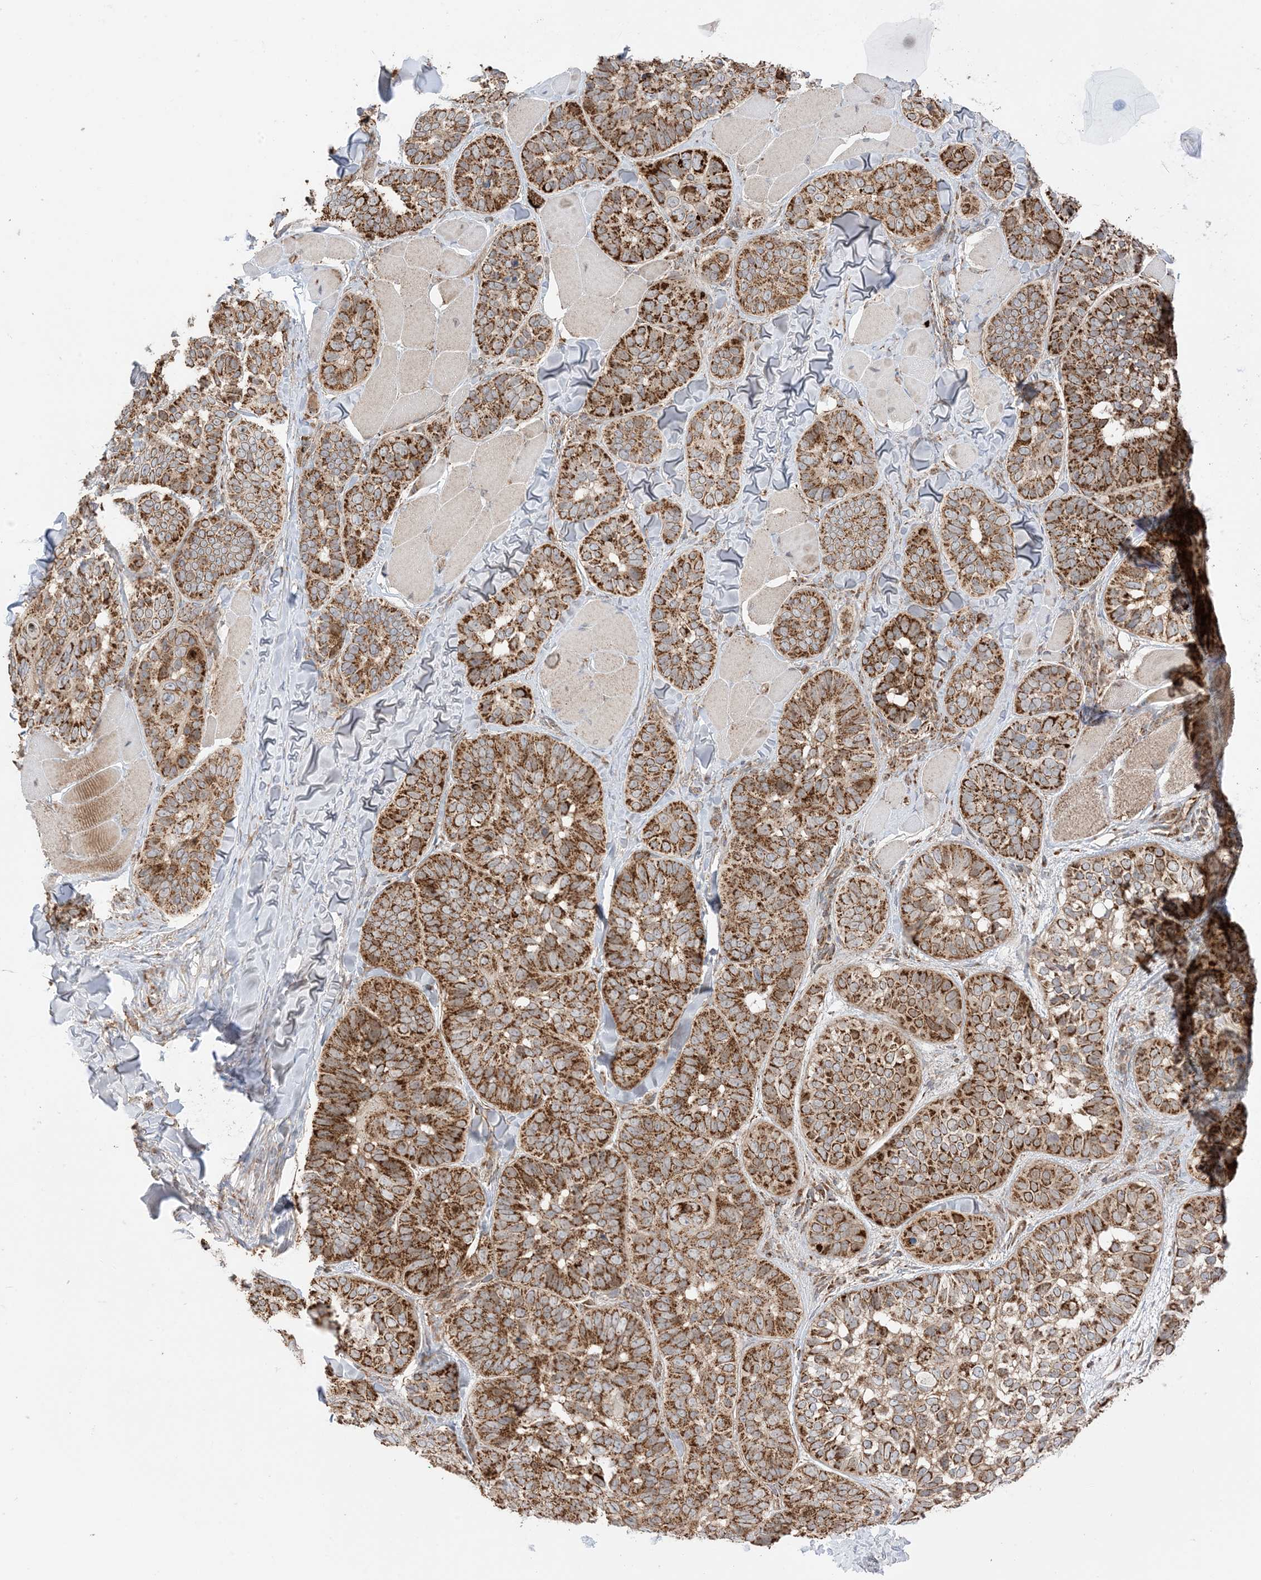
{"staining": {"intensity": "strong", "quantity": ">75%", "location": "cytoplasmic/membranous"}, "tissue": "skin cancer", "cell_type": "Tumor cells", "image_type": "cancer", "snomed": [{"axis": "morphology", "description": "Basal cell carcinoma"}, {"axis": "topography", "description": "Skin"}], "caption": "This is an image of IHC staining of basal cell carcinoma (skin), which shows strong staining in the cytoplasmic/membranous of tumor cells.", "gene": "N4BP3", "patient": {"sex": "male", "age": 62}}